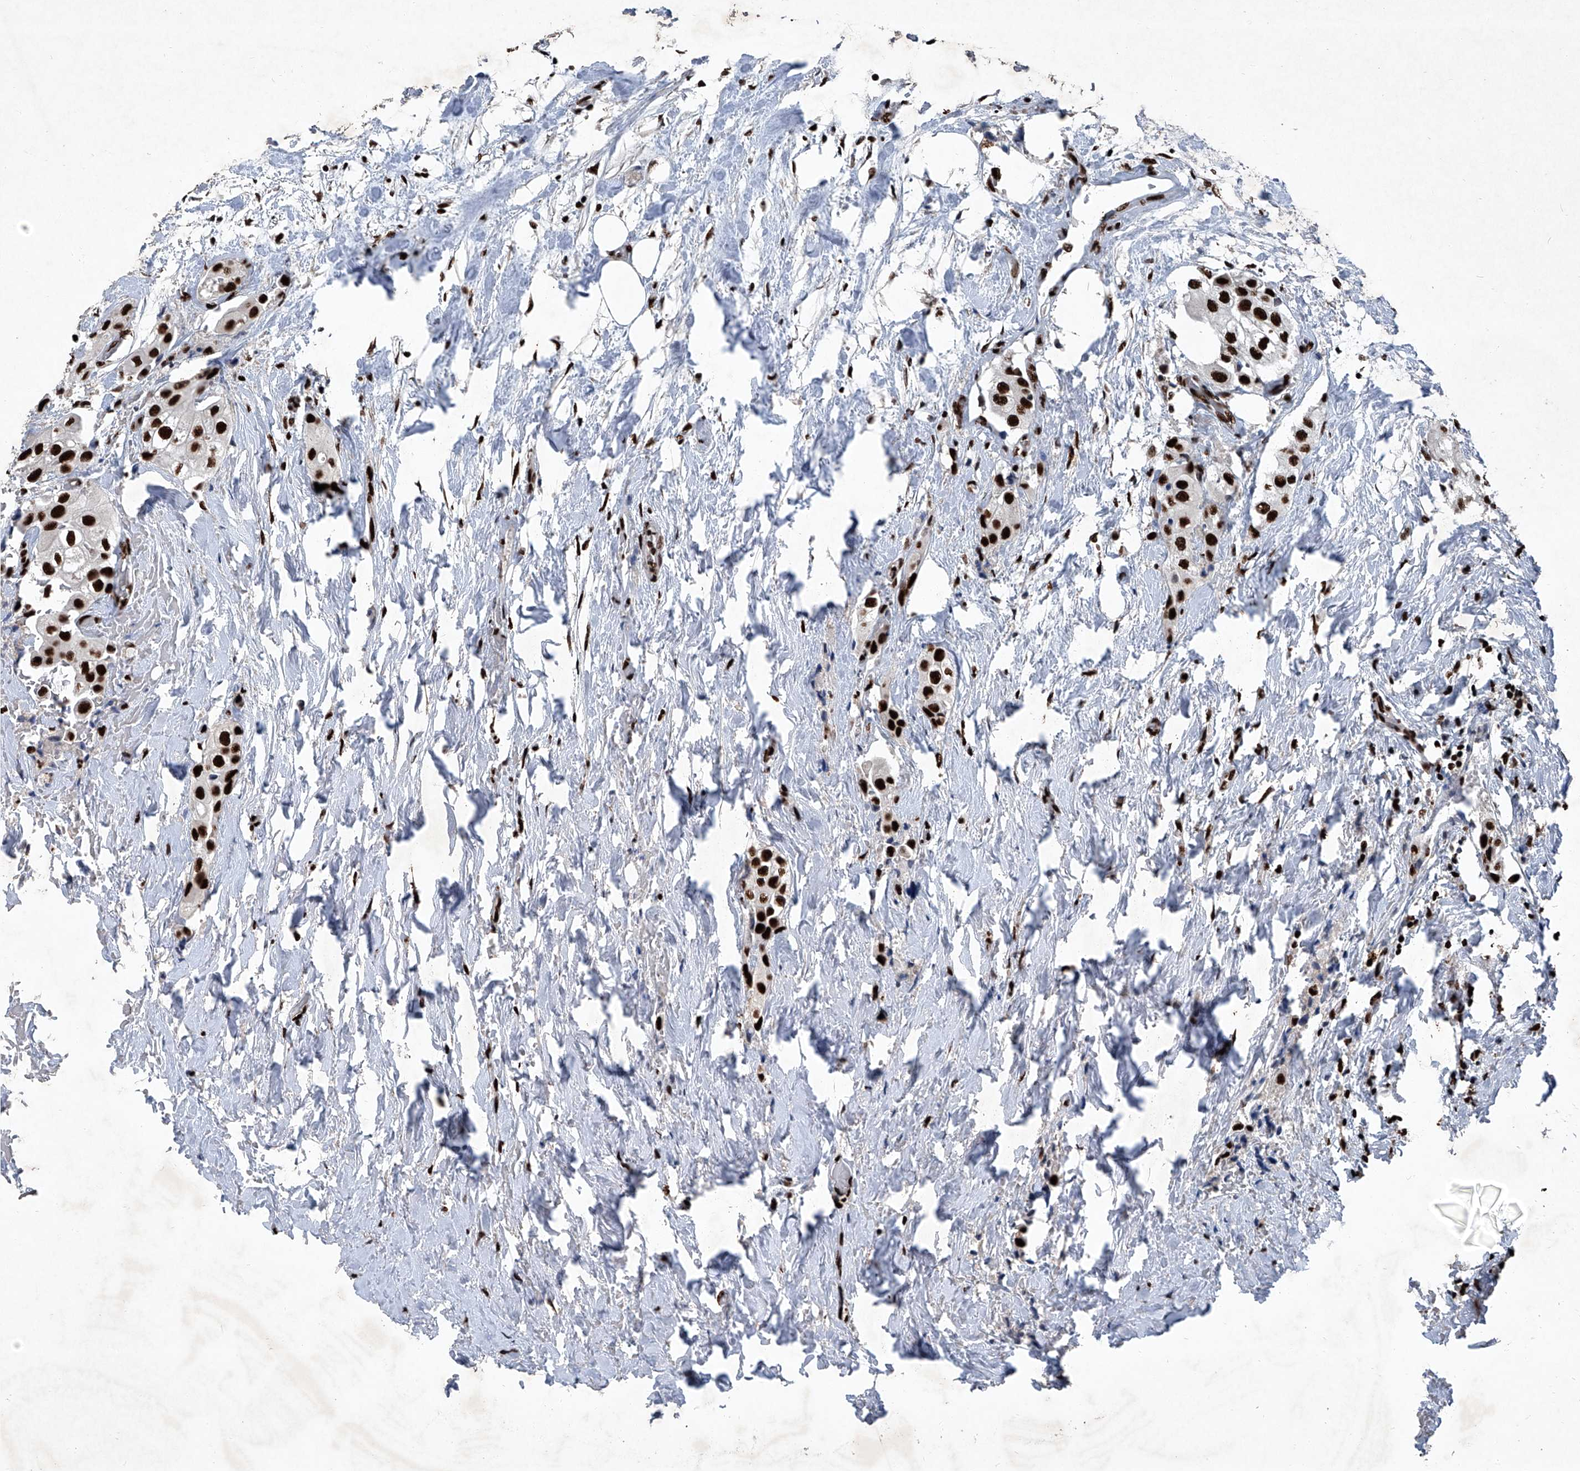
{"staining": {"intensity": "strong", "quantity": ">75%", "location": "nuclear"}, "tissue": "urothelial cancer", "cell_type": "Tumor cells", "image_type": "cancer", "snomed": [{"axis": "morphology", "description": "Urothelial carcinoma, High grade"}, {"axis": "topography", "description": "Urinary bladder"}], "caption": "Human urothelial cancer stained with a protein marker displays strong staining in tumor cells.", "gene": "DDX39B", "patient": {"sex": "male", "age": 64}}